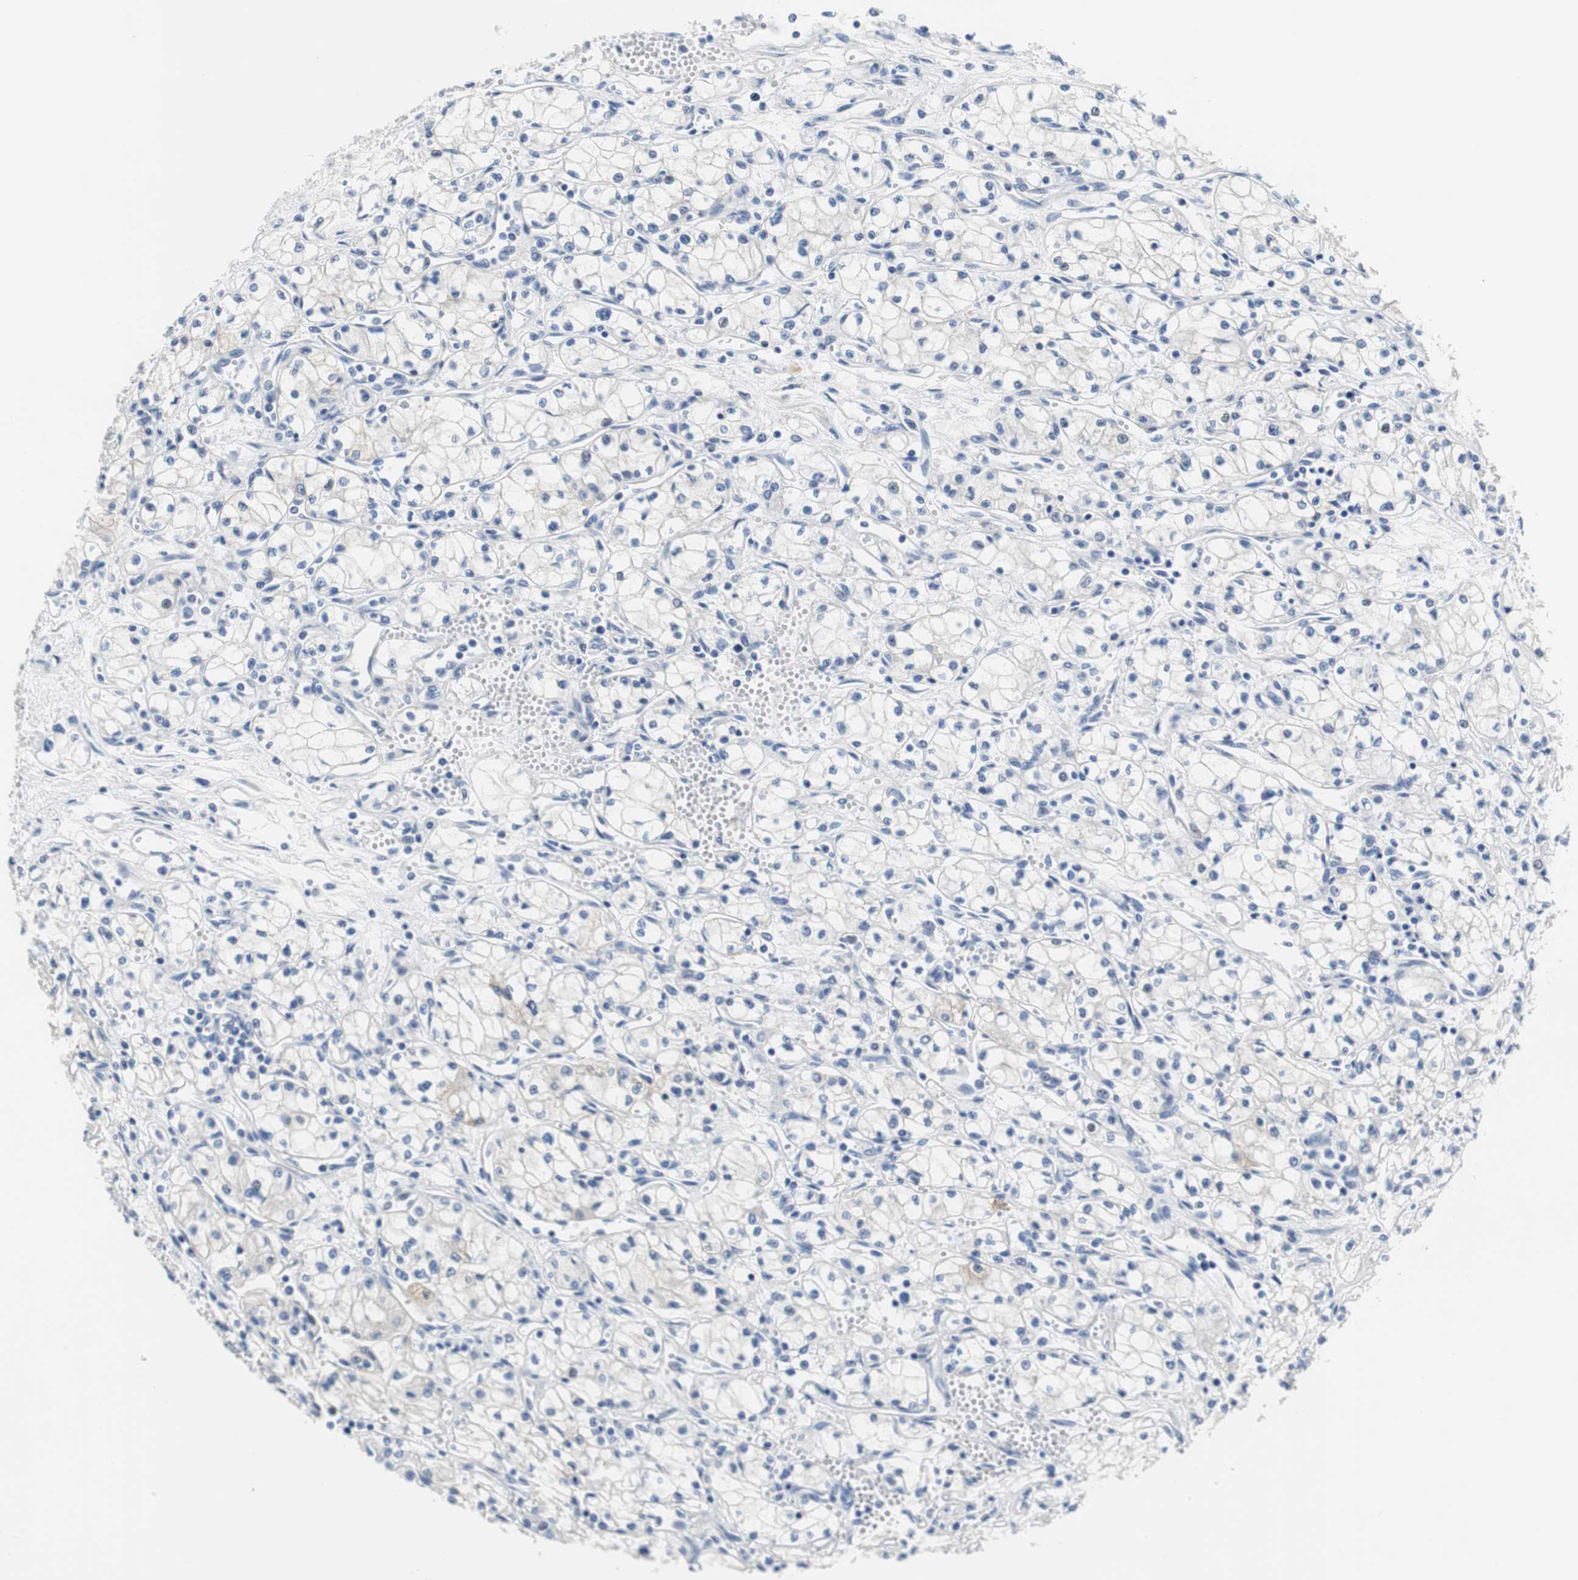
{"staining": {"intensity": "negative", "quantity": "none", "location": "none"}, "tissue": "renal cancer", "cell_type": "Tumor cells", "image_type": "cancer", "snomed": [{"axis": "morphology", "description": "Normal tissue, NOS"}, {"axis": "morphology", "description": "Adenocarcinoma, NOS"}, {"axis": "topography", "description": "Kidney"}], "caption": "Human renal cancer stained for a protein using IHC displays no staining in tumor cells.", "gene": "PCK1", "patient": {"sex": "male", "age": 59}}